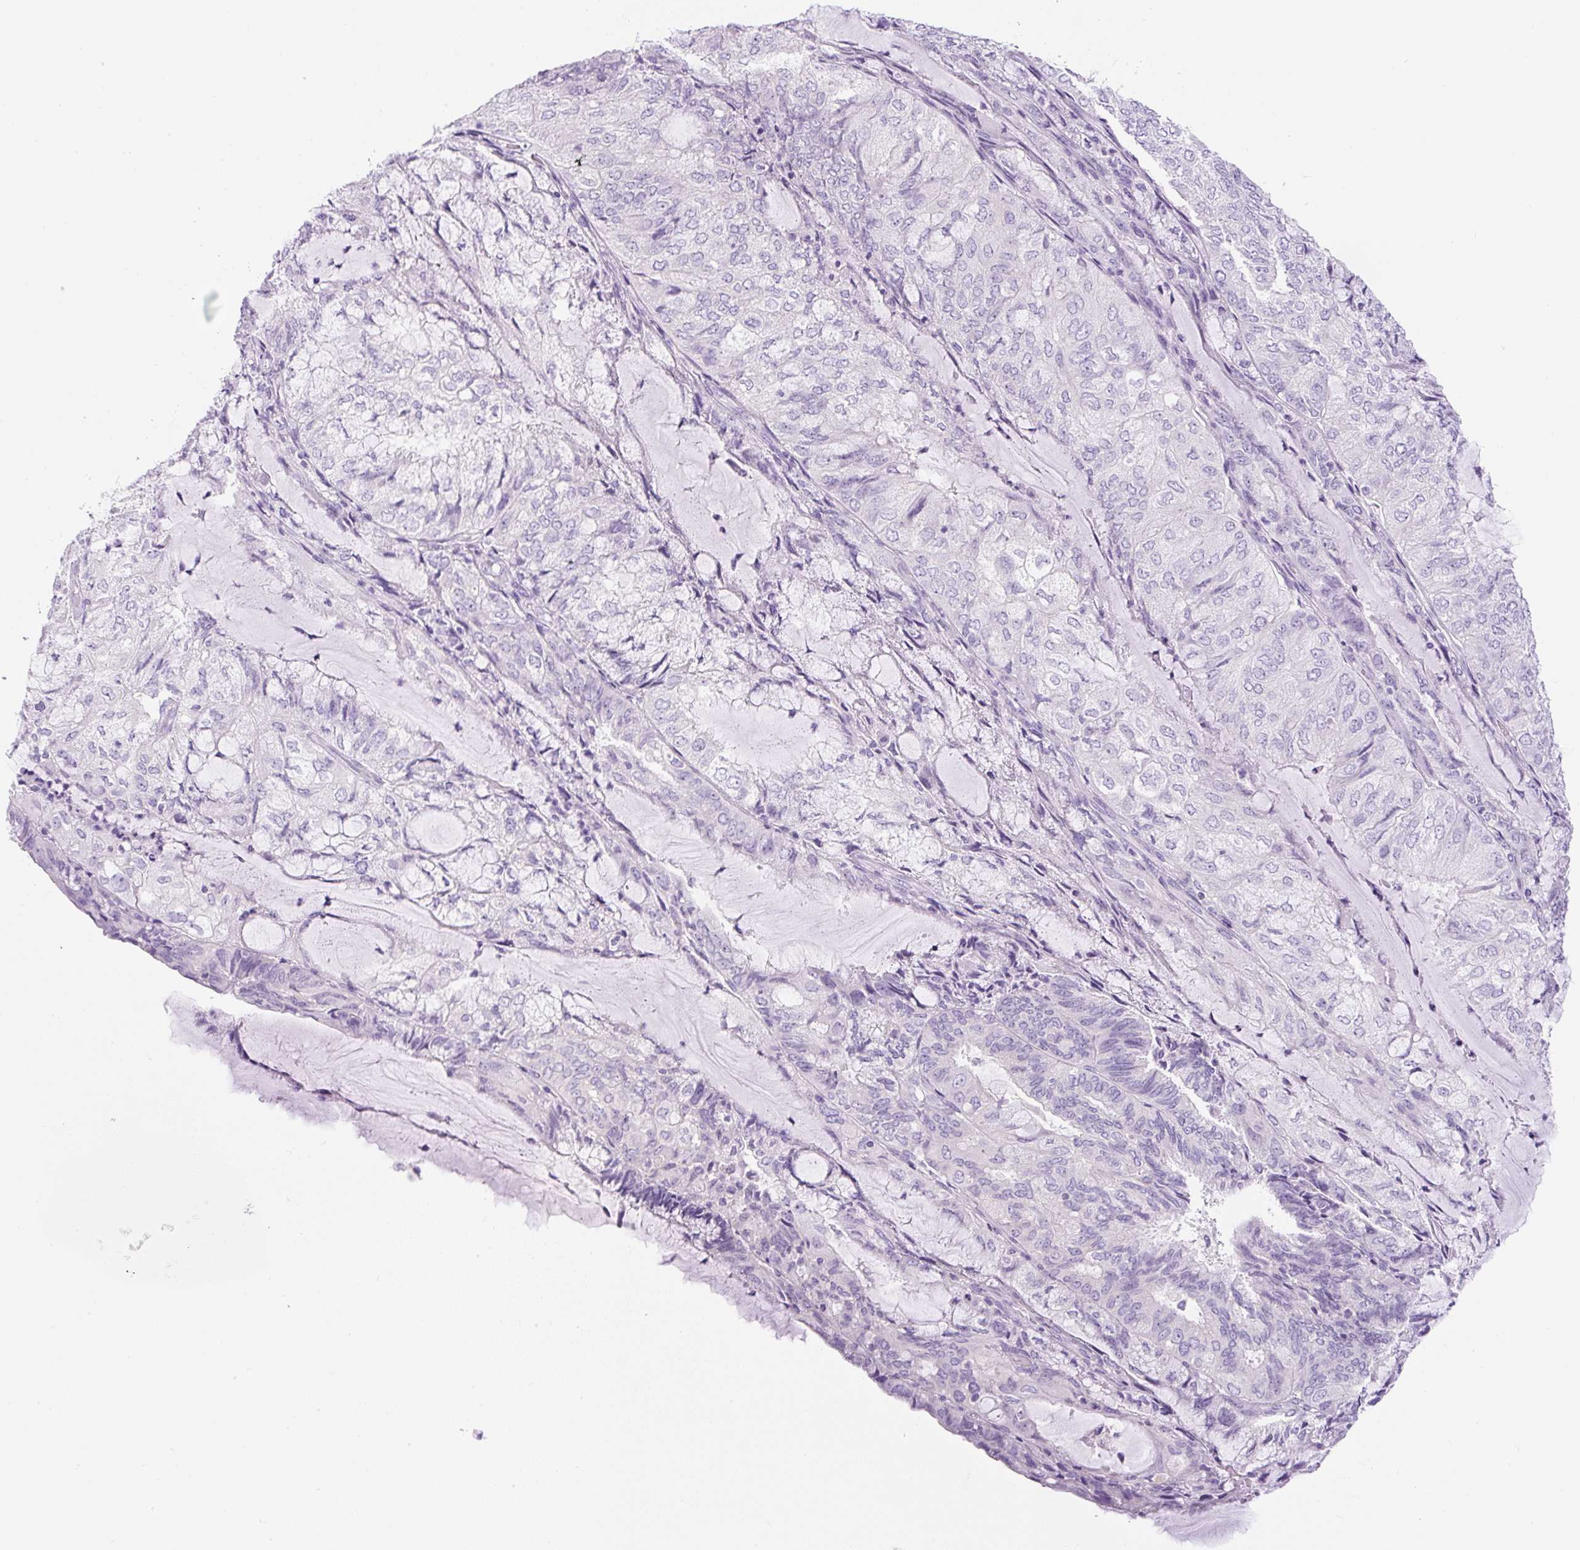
{"staining": {"intensity": "negative", "quantity": "none", "location": "none"}, "tissue": "endometrial cancer", "cell_type": "Tumor cells", "image_type": "cancer", "snomed": [{"axis": "morphology", "description": "Adenocarcinoma, NOS"}, {"axis": "topography", "description": "Endometrium"}], "caption": "A high-resolution micrograph shows immunohistochemistry (IHC) staining of endometrial cancer, which displays no significant positivity in tumor cells. (DAB IHC, high magnification).", "gene": "UBL3", "patient": {"sex": "female", "age": 81}}